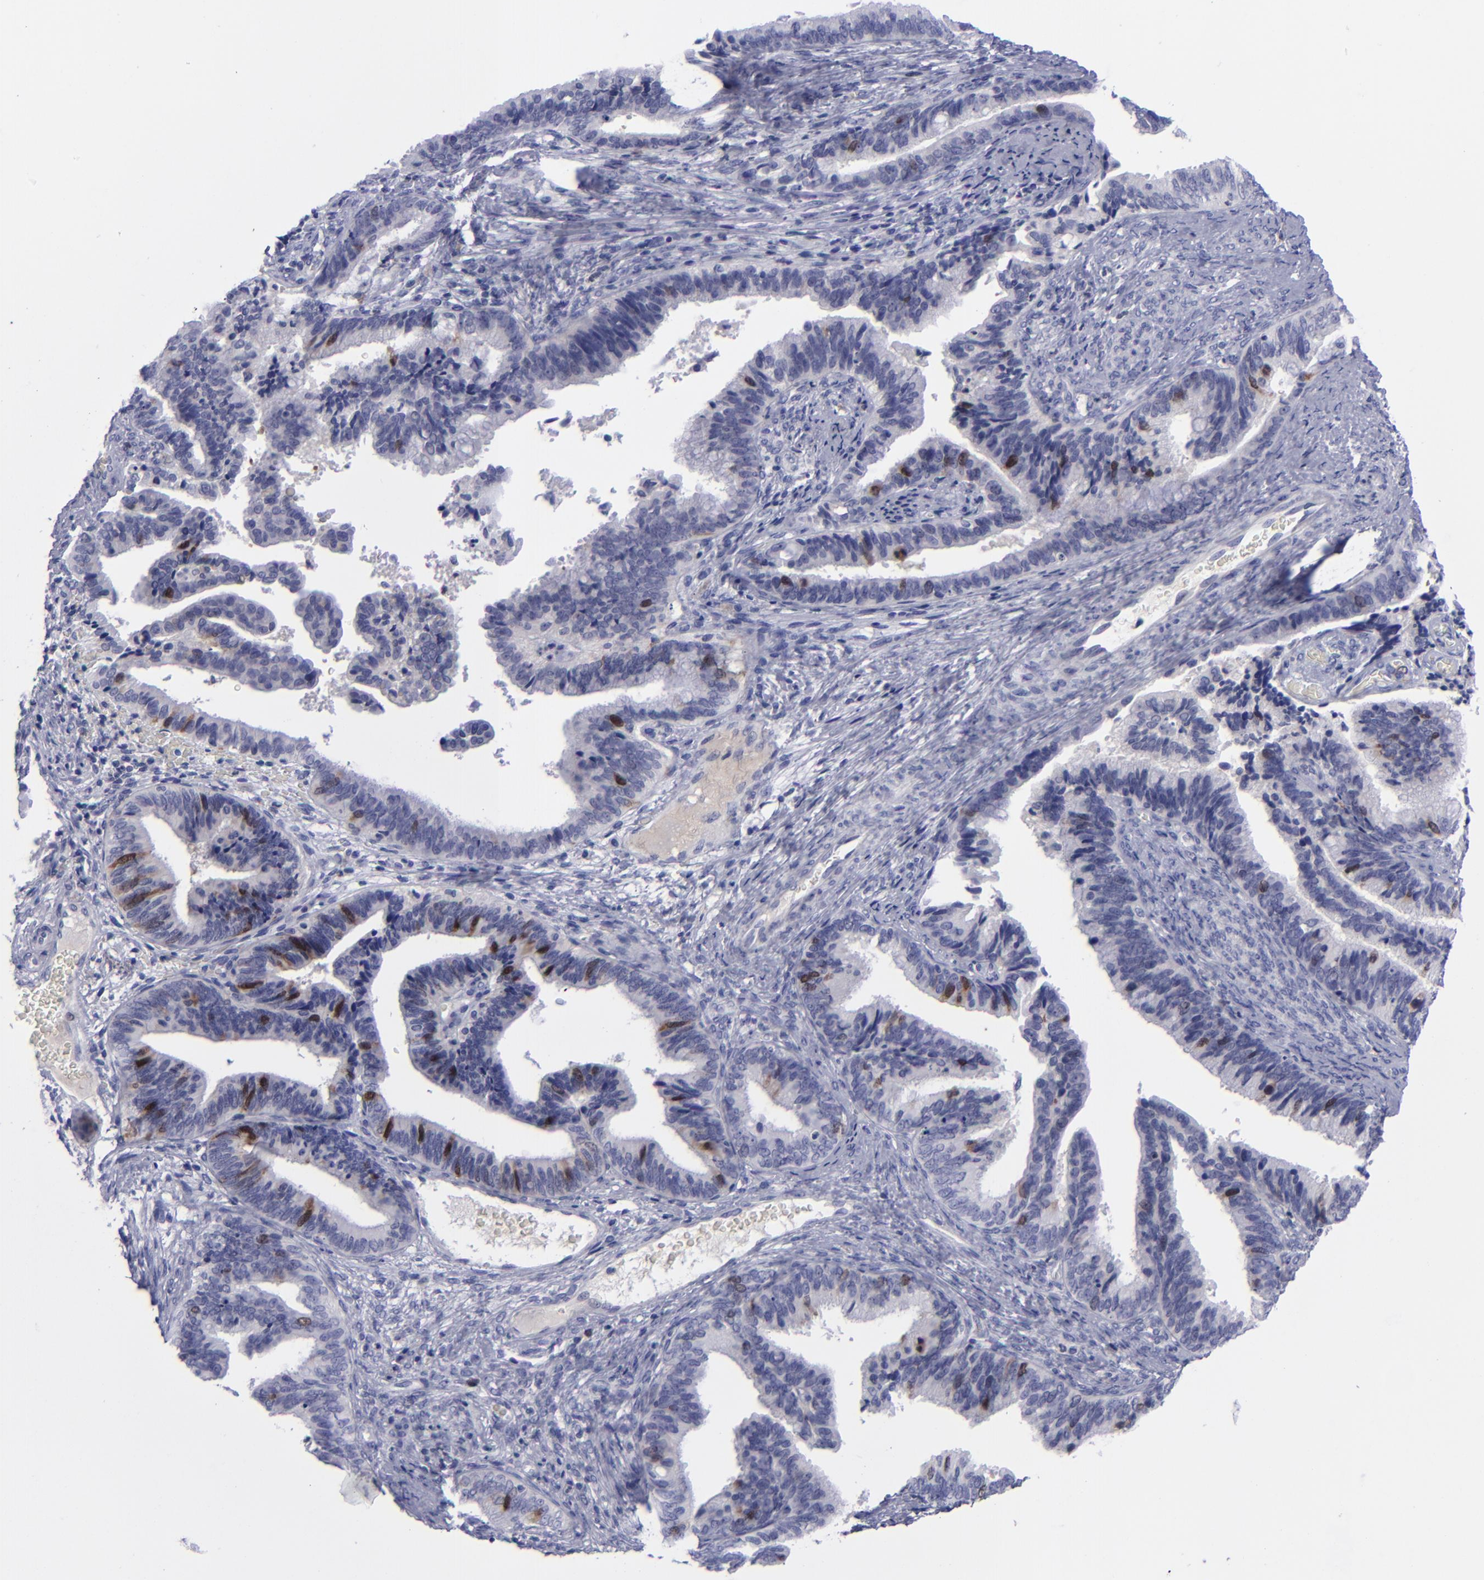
{"staining": {"intensity": "moderate", "quantity": "<25%", "location": "cytoplasmic/membranous,nuclear"}, "tissue": "cervical cancer", "cell_type": "Tumor cells", "image_type": "cancer", "snomed": [{"axis": "morphology", "description": "Adenocarcinoma, NOS"}, {"axis": "topography", "description": "Cervix"}], "caption": "Immunohistochemical staining of human adenocarcinoma (cervical) reveals low levels of moderate cytoplasmic/membranous and nuclear staining in about <25% of tumor cells. (DAB (3,3'-diaminobenzidine) IHC with brightfield microscopy, high magnification).", "gene": "AURKA", "patient": {"sex": "female", "age": 47}}